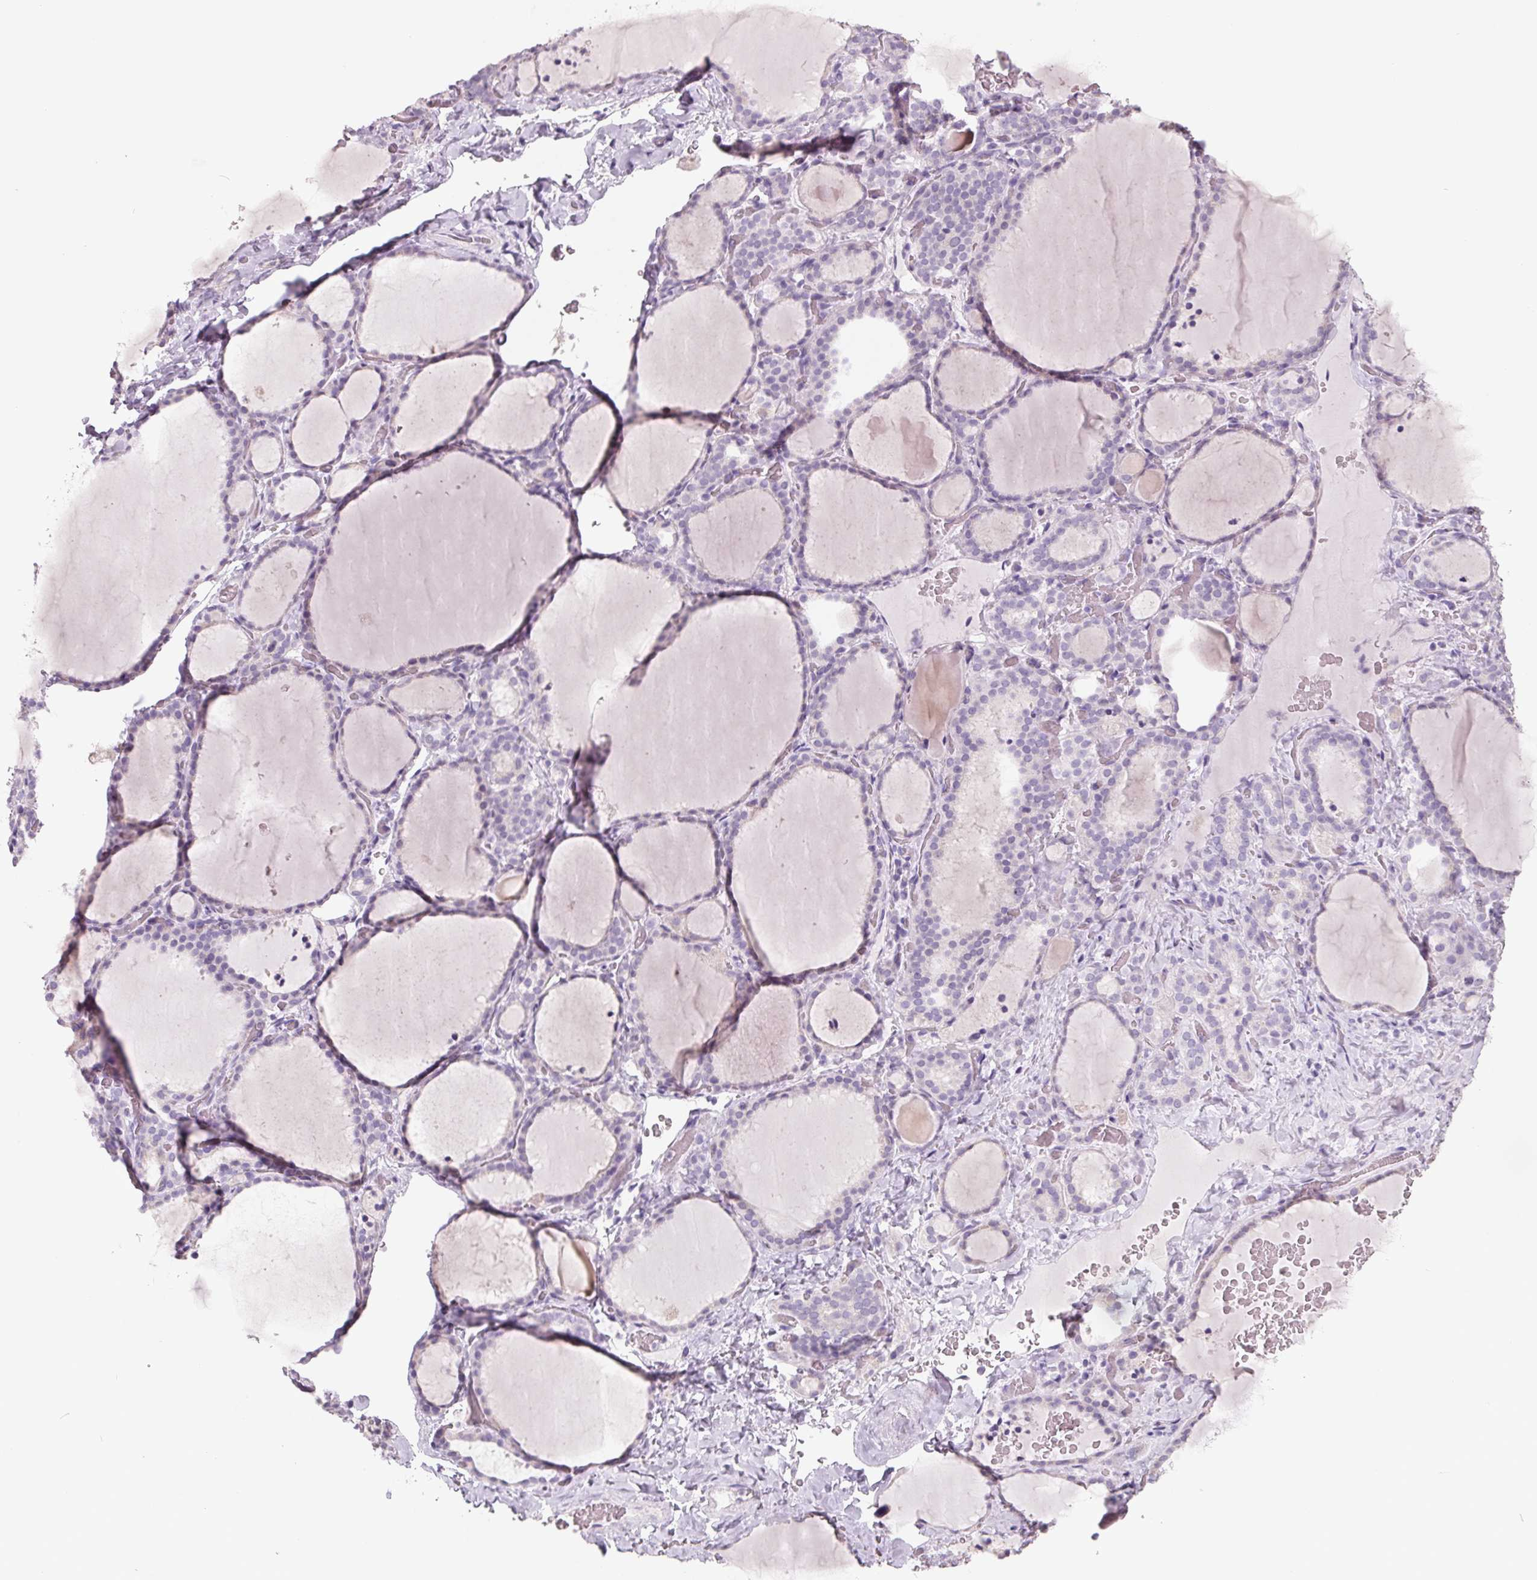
{"staining": {"intensity": "negative", "quantity": "none", "location": "none"}, "tissue": "thyroid gland", "cell_type": "Glandular cells", "image_type": "normal", "snomed": [{"axis": "morphology", "description": "Normal tissue, NOS"}, {"axis": "topography", "description": "Thyroid gland"}], "caption": "A micrograph of thyroid gland stained for a protein exhibits no brown staining in glandular cells. Brightfield microscopy of IHC stained with DAB (3,3'-diaminobenzidine) (brown) and hematoxylin (blue), captured at high magnification.", "gene": "FTCD", "patient": {"sex": "female", "age": 22}}